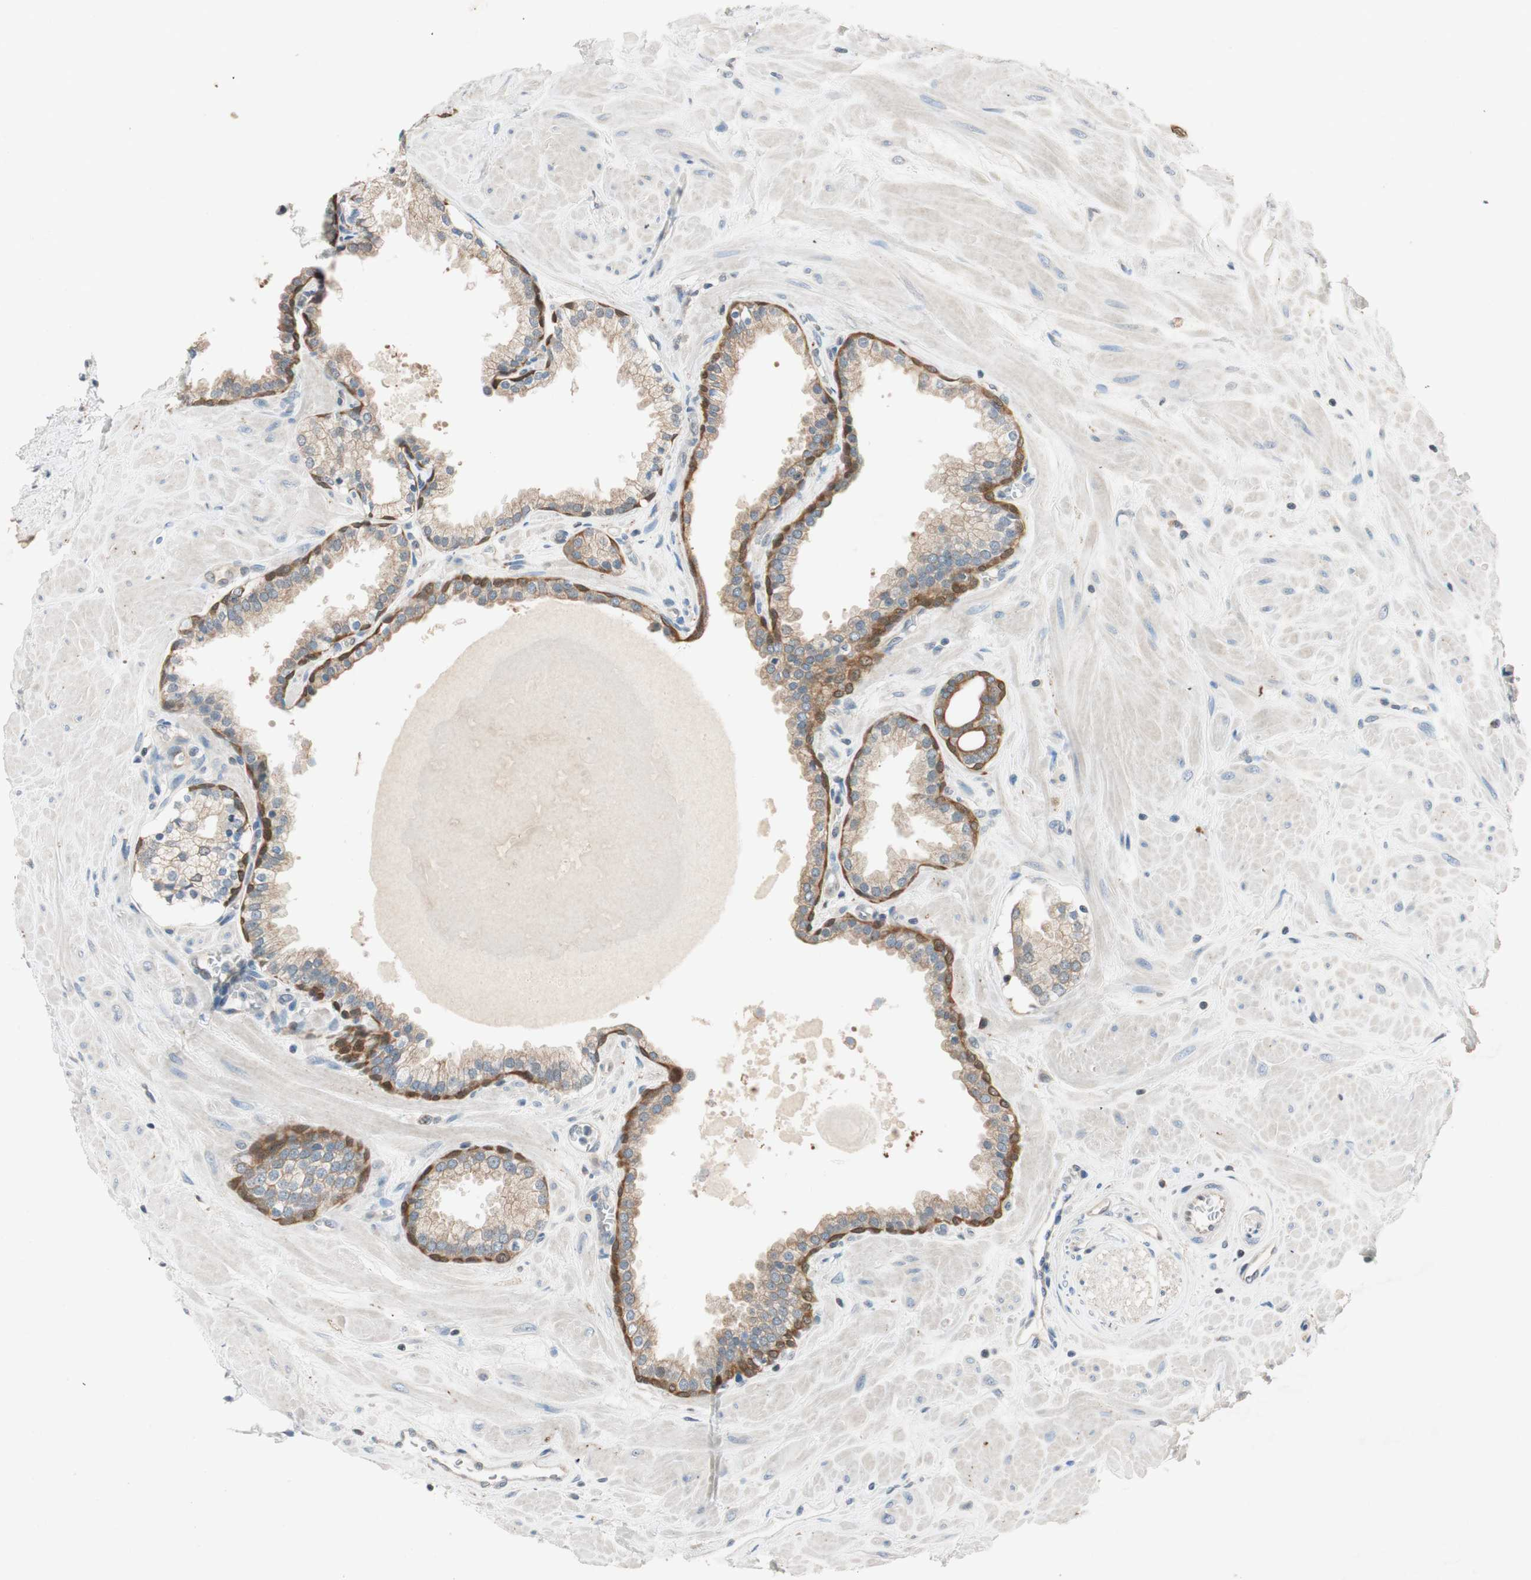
{"staining": {"intensity": "moderate", "quantity": ">75%", "location": "cytoplasmic/membranous"}, "tissue": "prostate", "cell_type": "Glandular cells", "image_type": "normal", "snomed": [{"axis": "morphology", "description": "Normal tissue, NOS"}, {"axis": "topography", "description": "Prostate"}], "caption": "Immunohistochemistry (IHC) staining of benign prostate, which reveals medium levels of moderate cytoplasmic/membranous expression in approximately >75% of glandular cells indicating moderate cytoplasmic/membranous protein expression. The staining was performed using DAB (3,3'-diaminobenzidine) (brown) for protein detection and nuclei were counterstained in hematoxylin (blue).", "gene": "SERPINB5", "patient": {"sex": "male", "age": 51}}